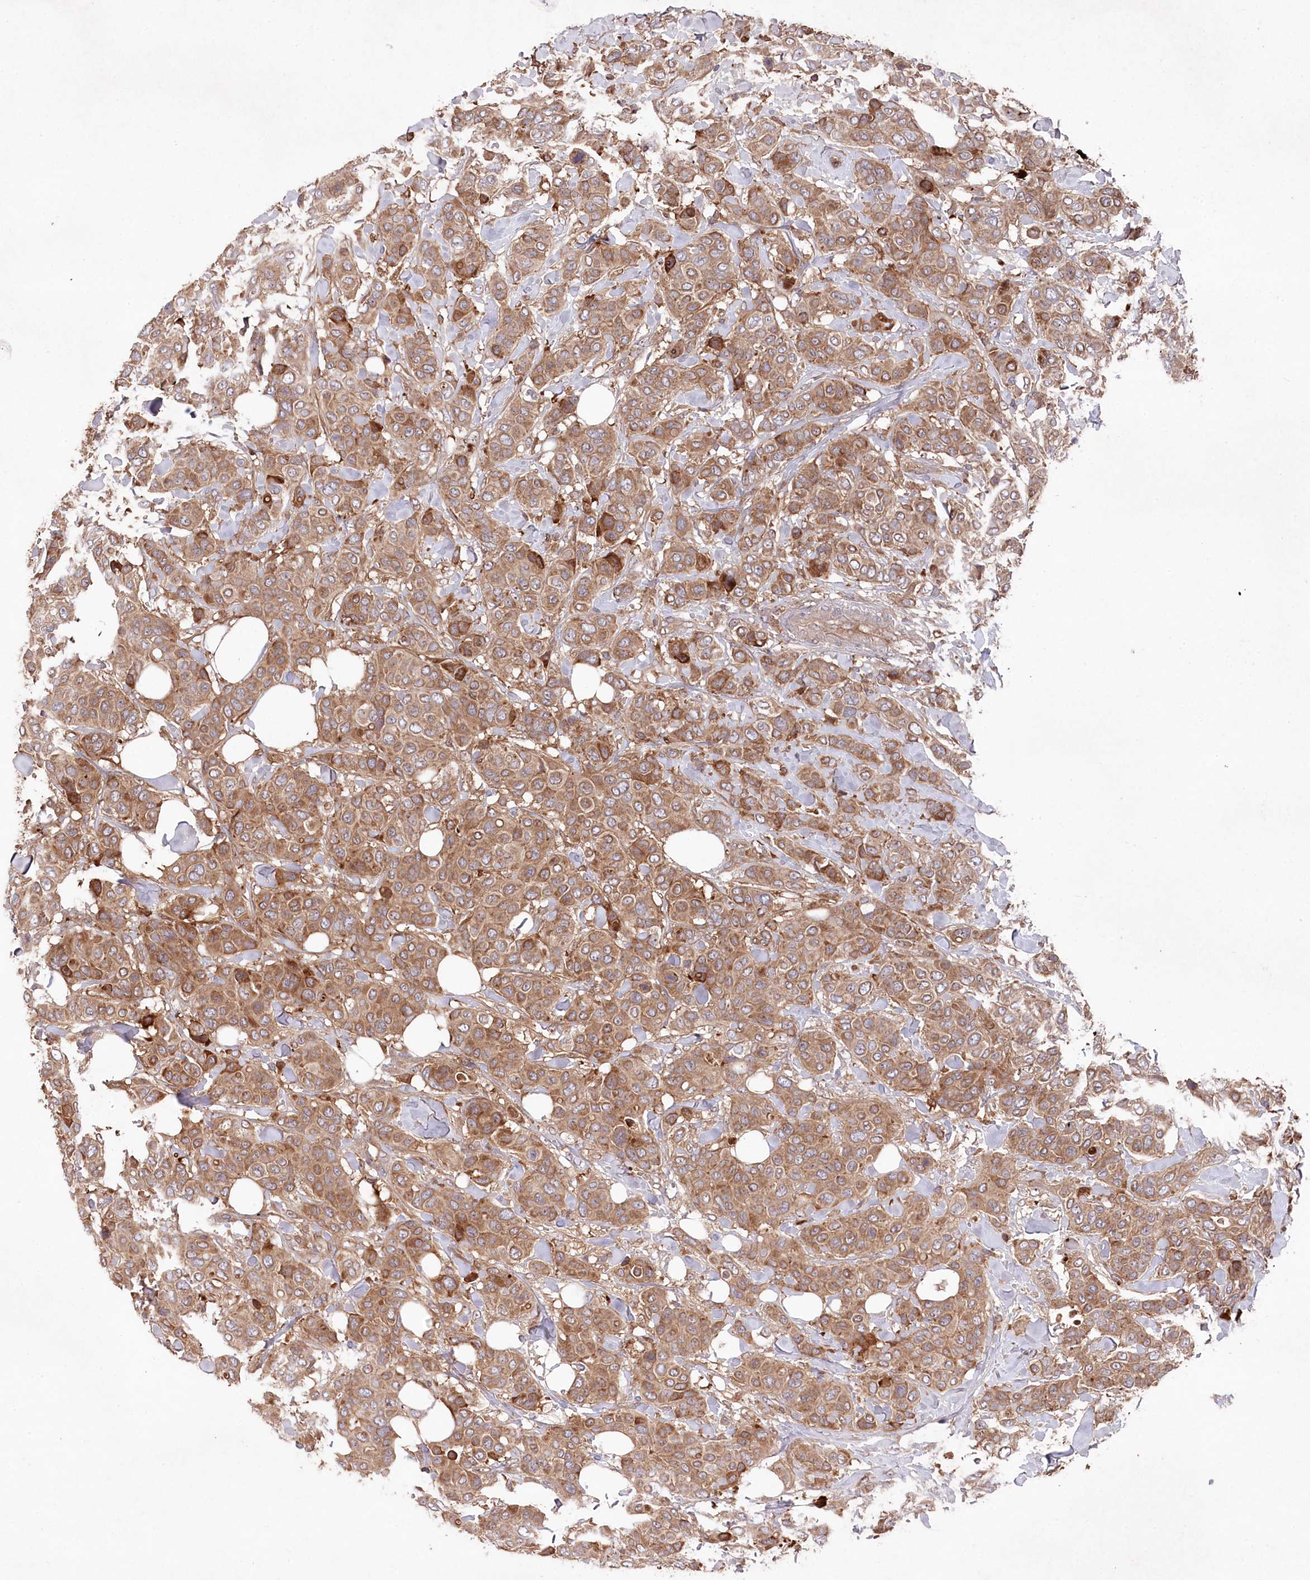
{"staining": {"intensity": "moderate", "quantity": ">75%", "location": "cytoplasmic/membranous"}, "tissue": "breast cancer", "cell_type": "Tumor cells", "image_type": "cancer", "snomed": [{"axis": "morphology", "description": "Lobular carcinoma"}, {"axis": "topography", "description": "Breast"}], "caption": "Moderate cytoplasmic/membranous positivity is seen in approximately >75% of tumor cells in breast lobular carcinoma. (IHC, brightfield microscopy, high magnification).", "gene": "PPP1R21", "patient": {"sex": "female", "age": 51}}